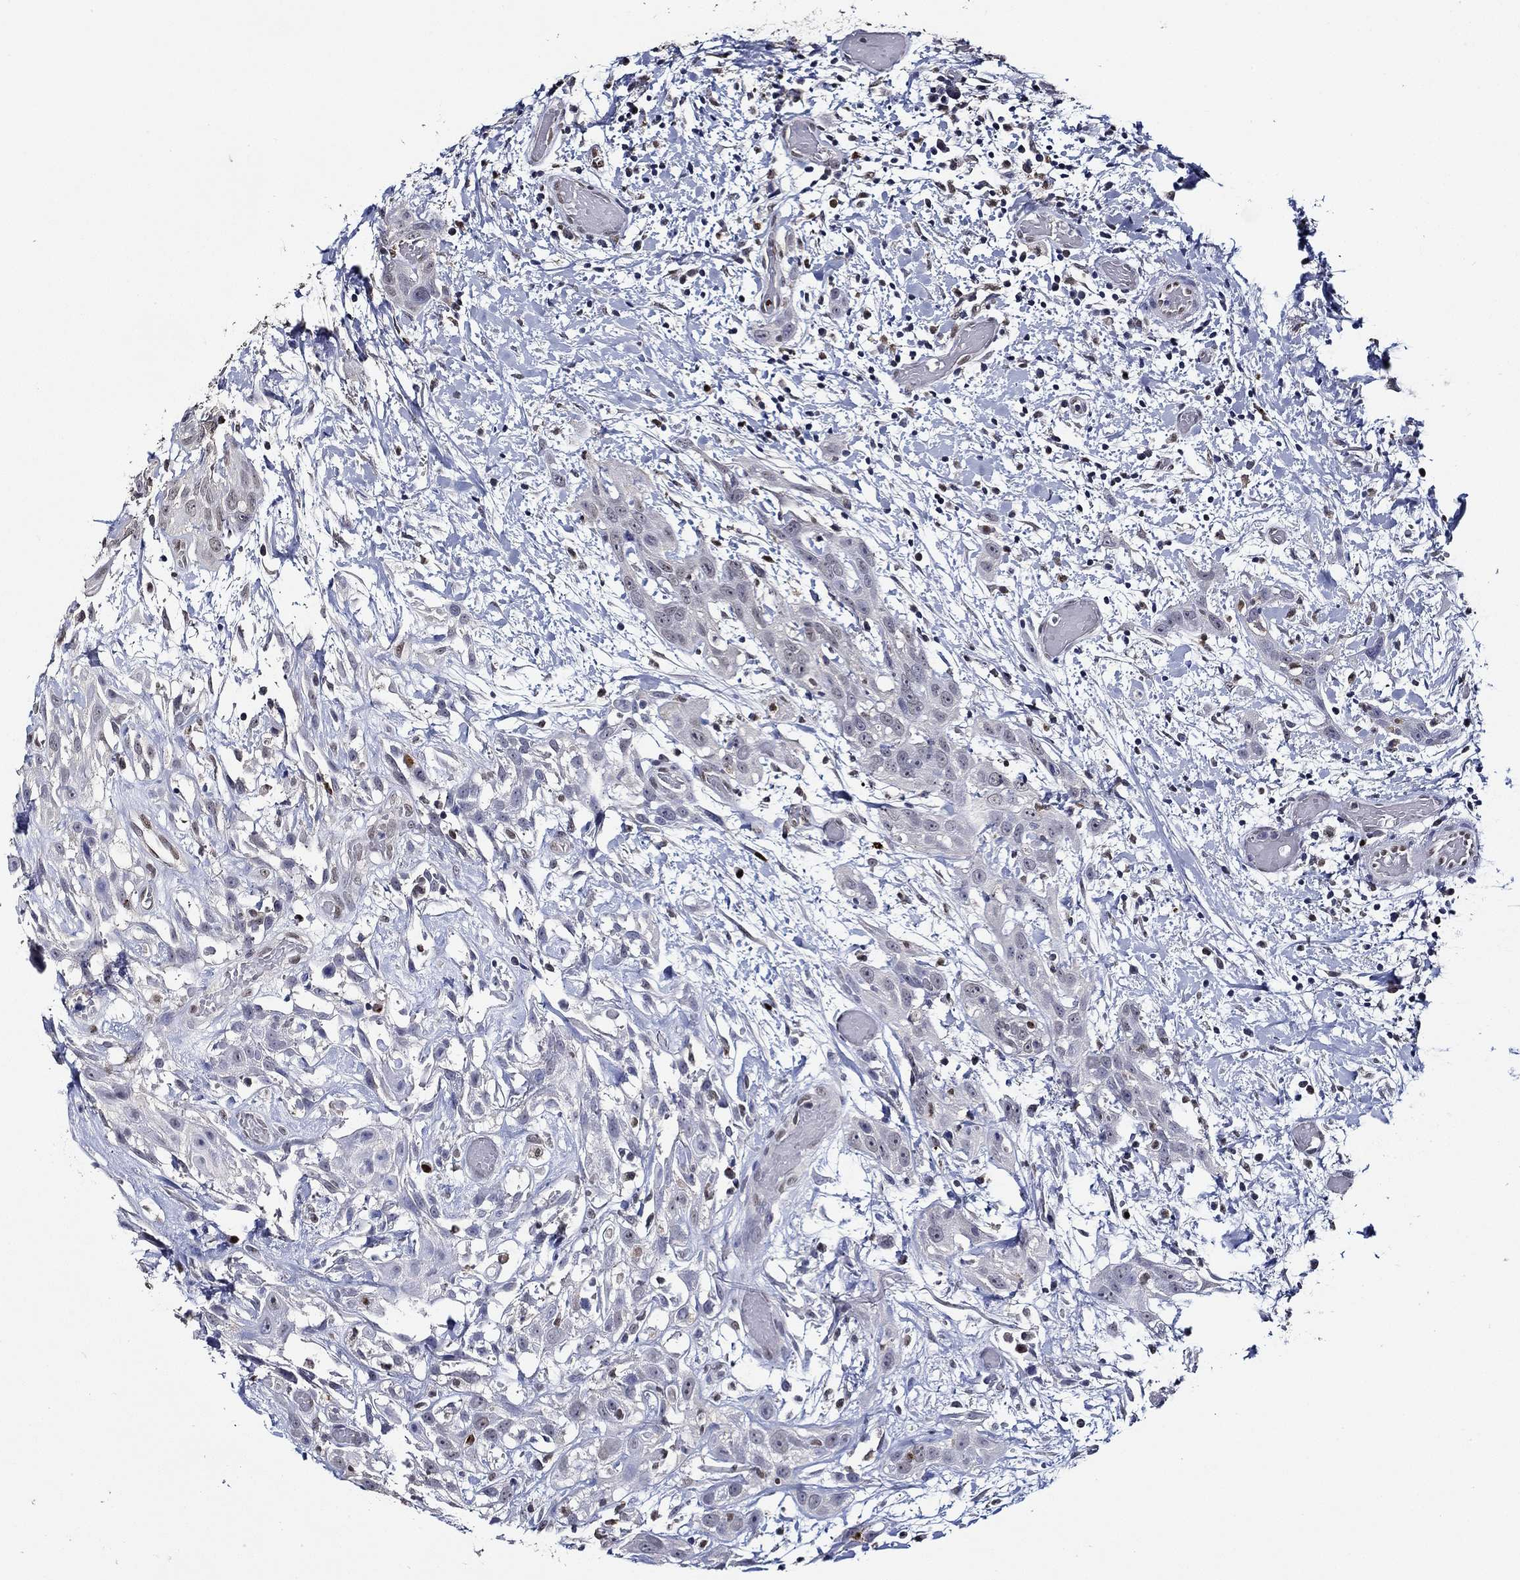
{"staining": {"intensity": "negative", "quantity": "none", "location": "none"}, "tissue": "head and neck cancer", "cell_type": "Tumor cells", "image_type": "cancer", "snomed": [{"axis": "morphology", "description": "Normal tissue, NOS"}, {"axis": "morphology", "description": "Squamous cell carcinoma, NOS"}, {"axis": "topography", "description": "Oral tissue"}, {"axis": "topography", "description": "Salivary gland"}, {"axis": "topography", "description": "Head-Neck"}], "caption": "This histopathology image is of head and neck cancer (squamous cell carcinoma) stained with IHC to label a protein in brown with the nuclei are counter-stained blue. There is no positivity in tumor cells.", "gene": "GATA2", "patient": {"sex": "female", "age": 62}}